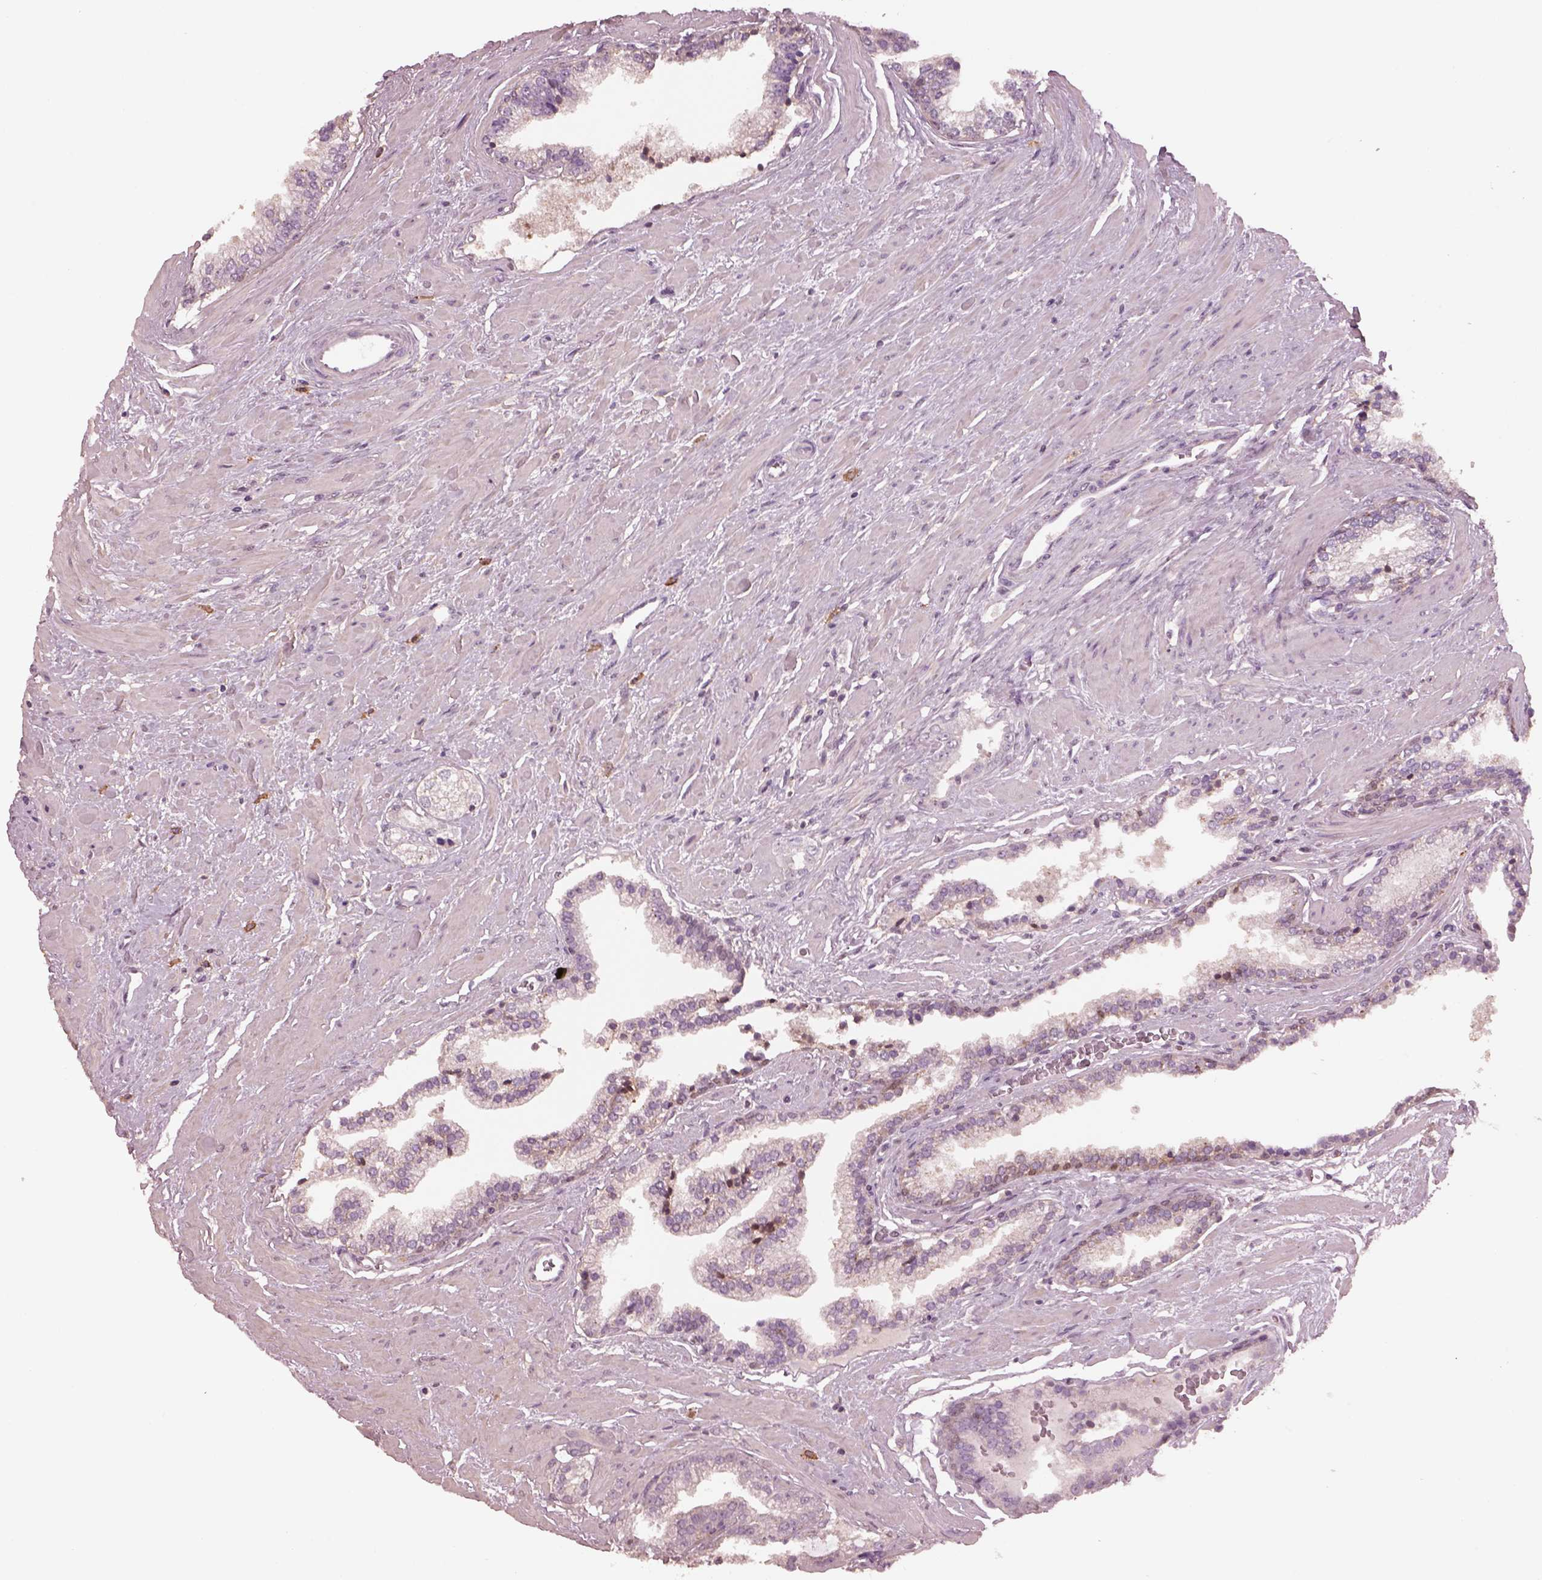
{"staining": {"intensity": "negative", "quantity": "none", "location": "none"}, "tissue": "prostate cancer", "cell_type": "Tumor cells", "image_type": "cancer", "snomed": [{"axis": "morphology", "description": "Adenocarcinoma, Low grade"}, {"axis": "topography", "description": "Prostate"}], "caption": "There is no significant staining in tumor cells of prostate cancer (adenocarcinoma (low-grade)). (Immunohistochemistry, brightfield microscopy, high magnification).", "gene": "SRI", "patient": {"sex": "male", "age": 60}}